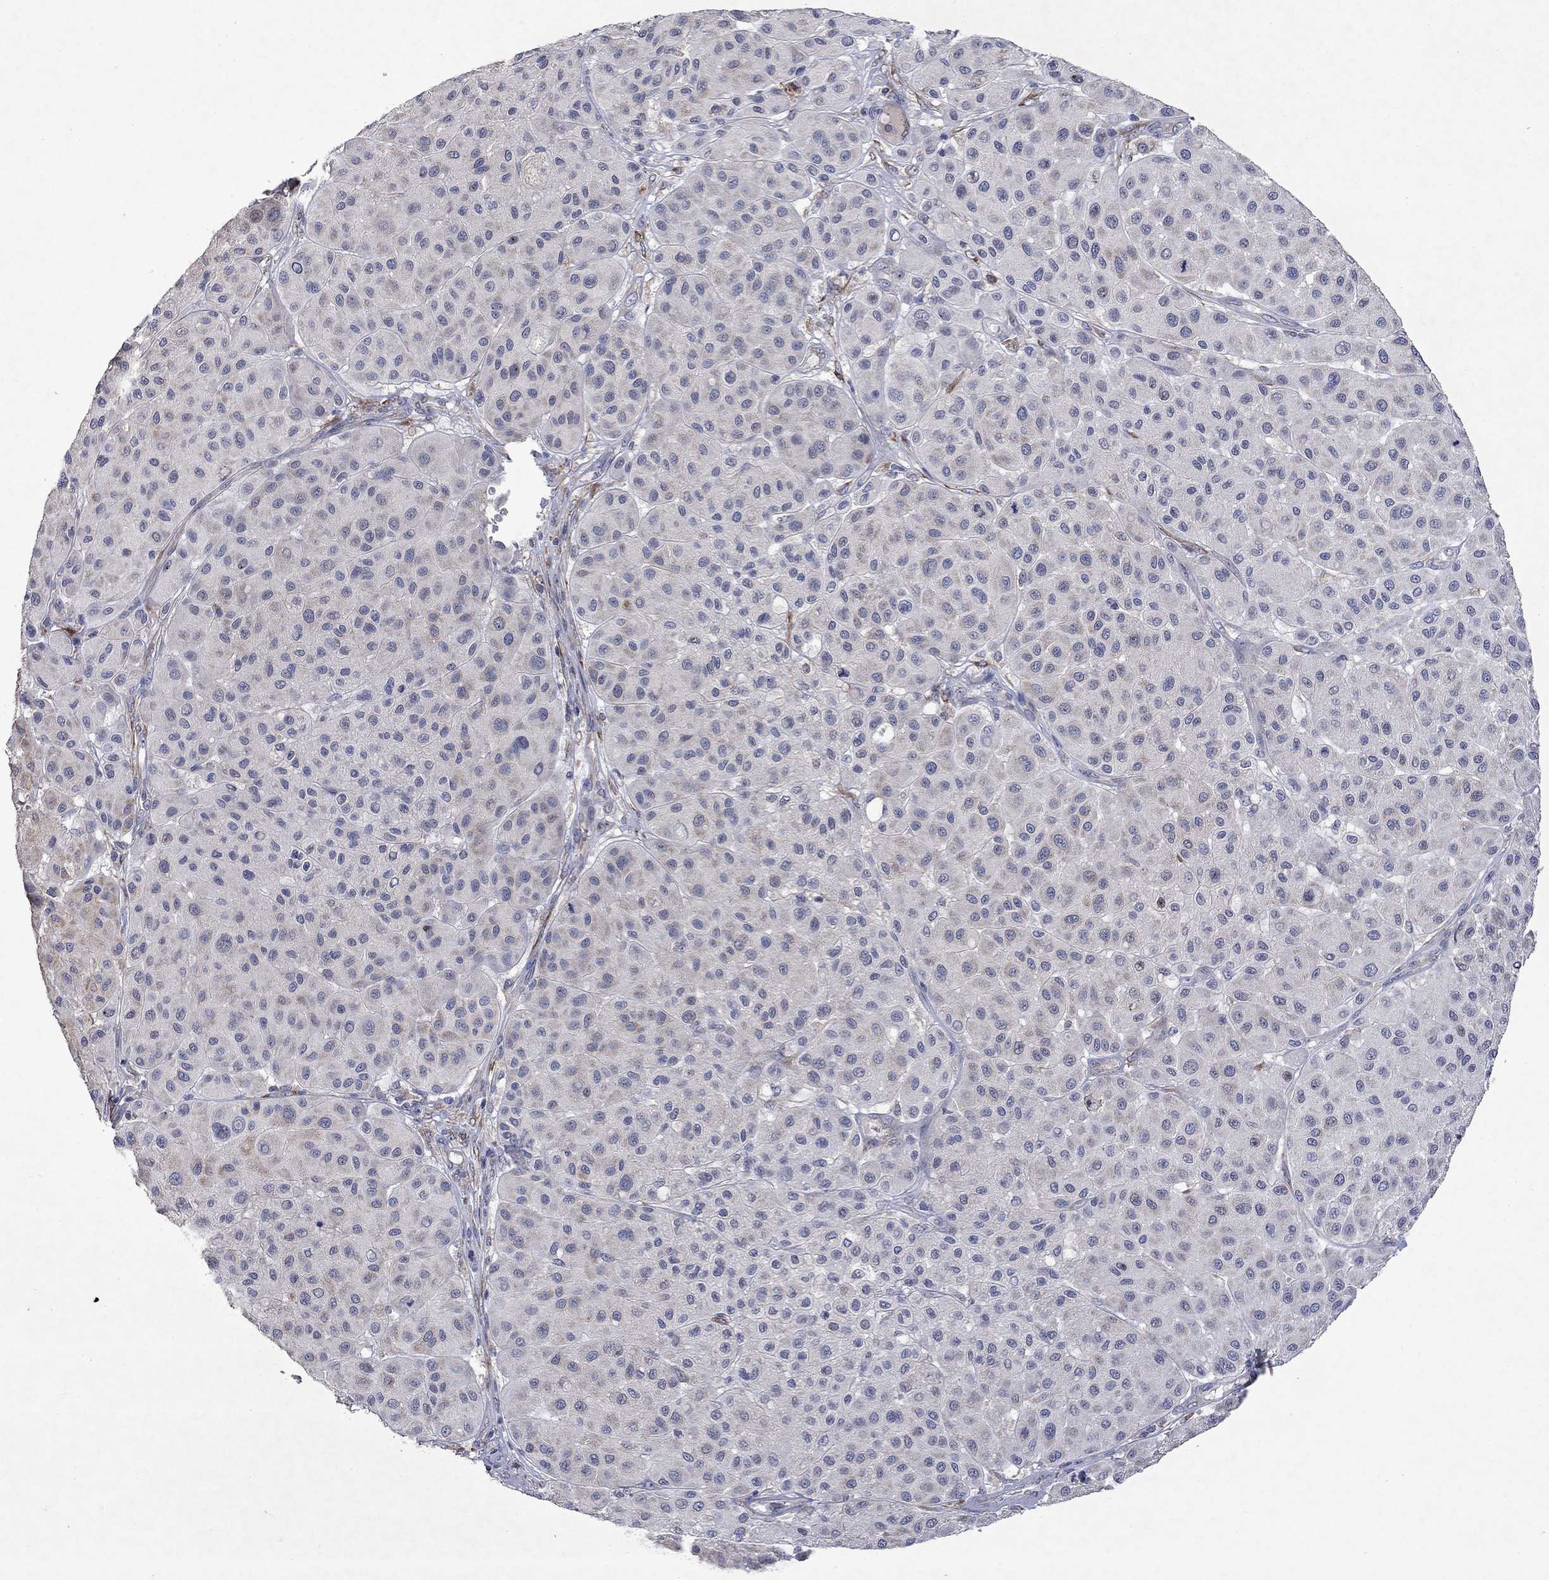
{"staining": {"intensity": "negative", "quantity": "none", "location": "none"}, "tissue": "melanoma", "cell_type": "Tumor cells", "image_type": "cancer", "snomed": [{"axis": "morphology", "description": "Malignant melanoma, Metastatic site"}, {"axis": "topography", "description": "Smooth muscle"}], "caption": "High magnification brightfield microscopy of malignant melanoma (metastatic site) stained with DAB (3,3'-diaminobenzidine) (brown) and counterstained with hematoxylin (blue): tumor cells show no significant staining.", "gene": "TMEM97", "patient": {"sex": "male", "age": 41}}